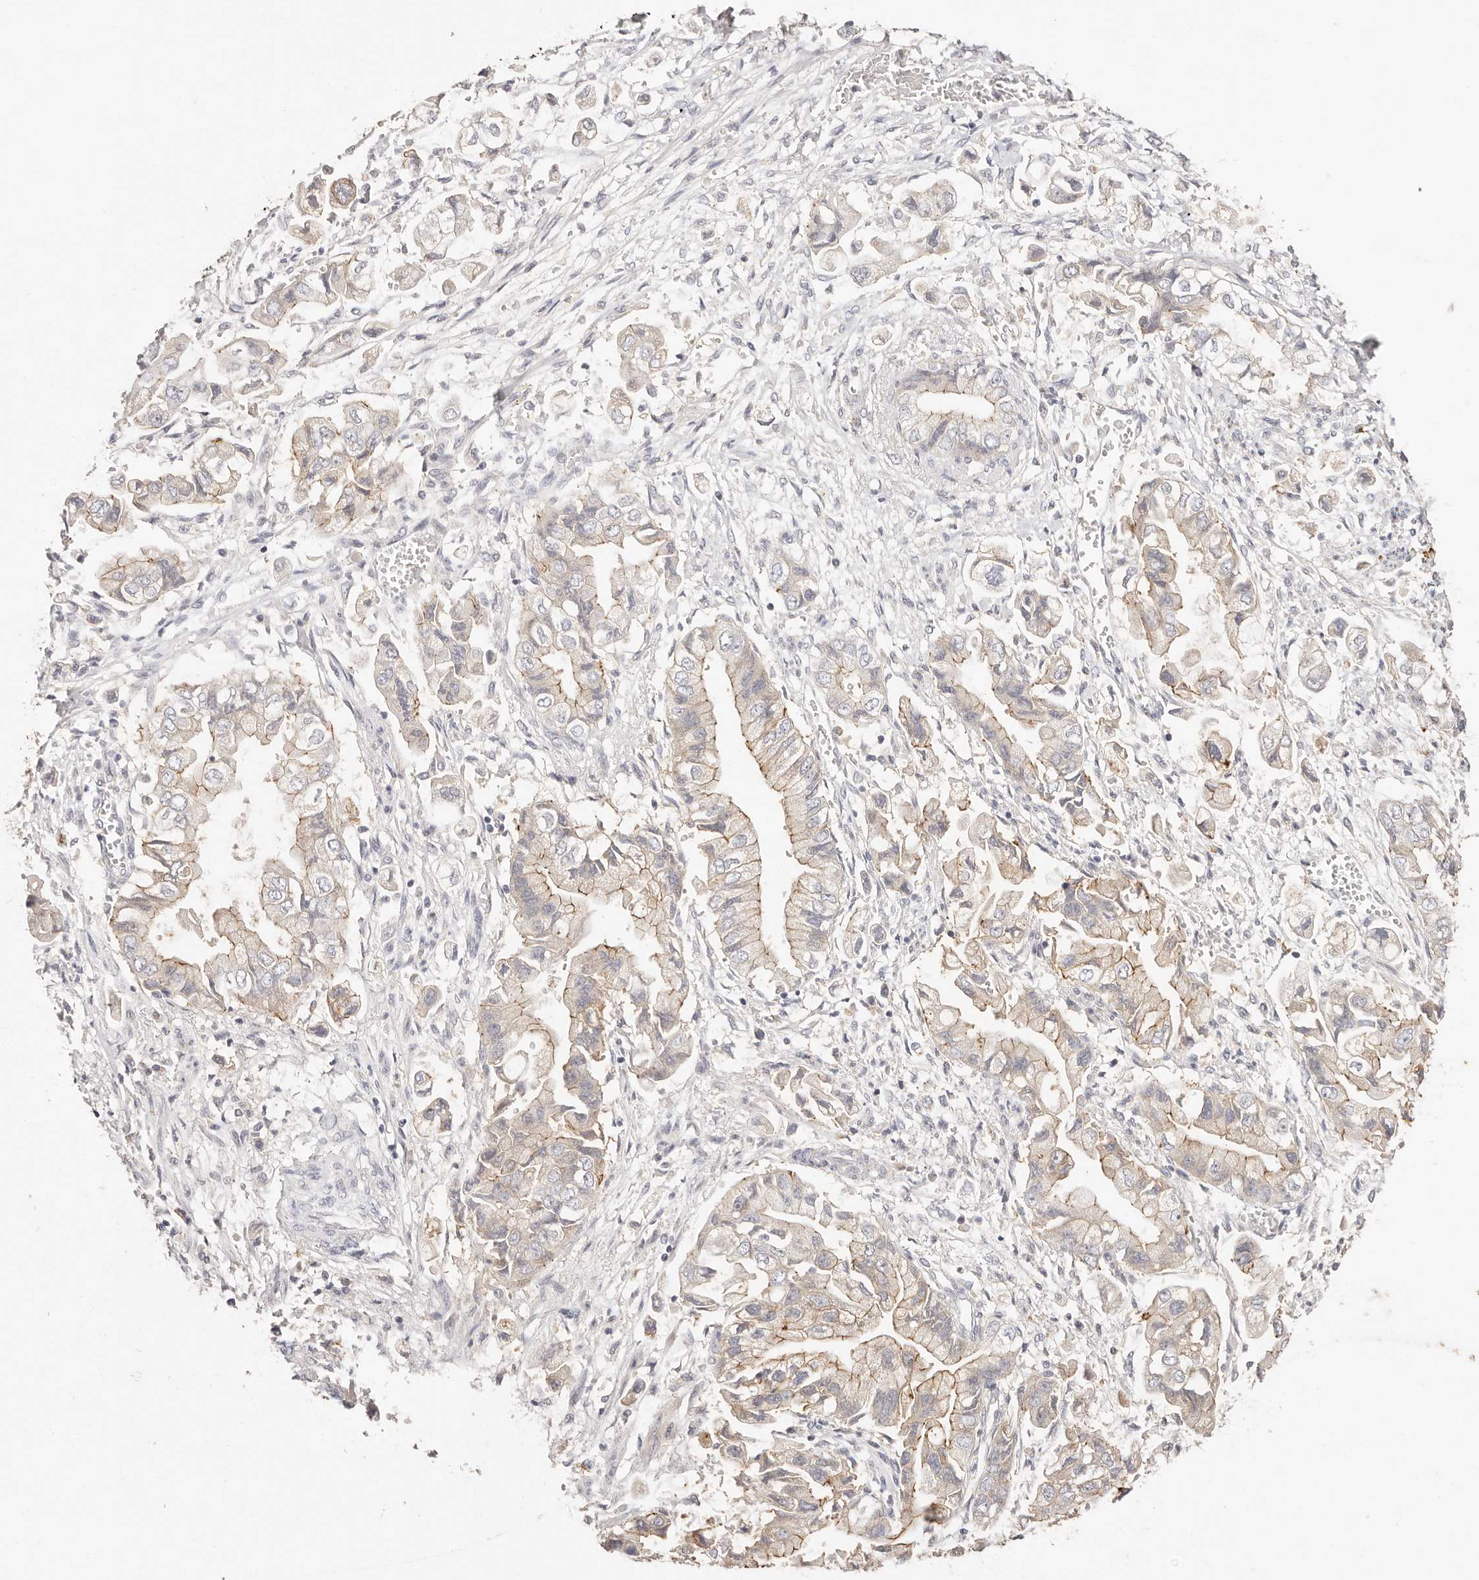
{"staining": {"intensity": "weak", "quantity": "25%-75%", "location": "cytoplasmic/membranous"}, "tissue": "stomach cancer", "cell_type": "Tumor cells", "image_type": "cancer", "snomed": [{"axis": "morphology", "description": "Adenocarcinoma, NOS"}, {"axis": "topography", "description": "Stomach"}], "caption": "Tumor cells demonstrate weak cytoplasmic/membranous staining in about 25%-75% of cells in stomach cancer (adenocarcinoma). Nuclei are stained in blue.", "gene": "CXADR", "patient": {"sex": "male", "age": 62}}